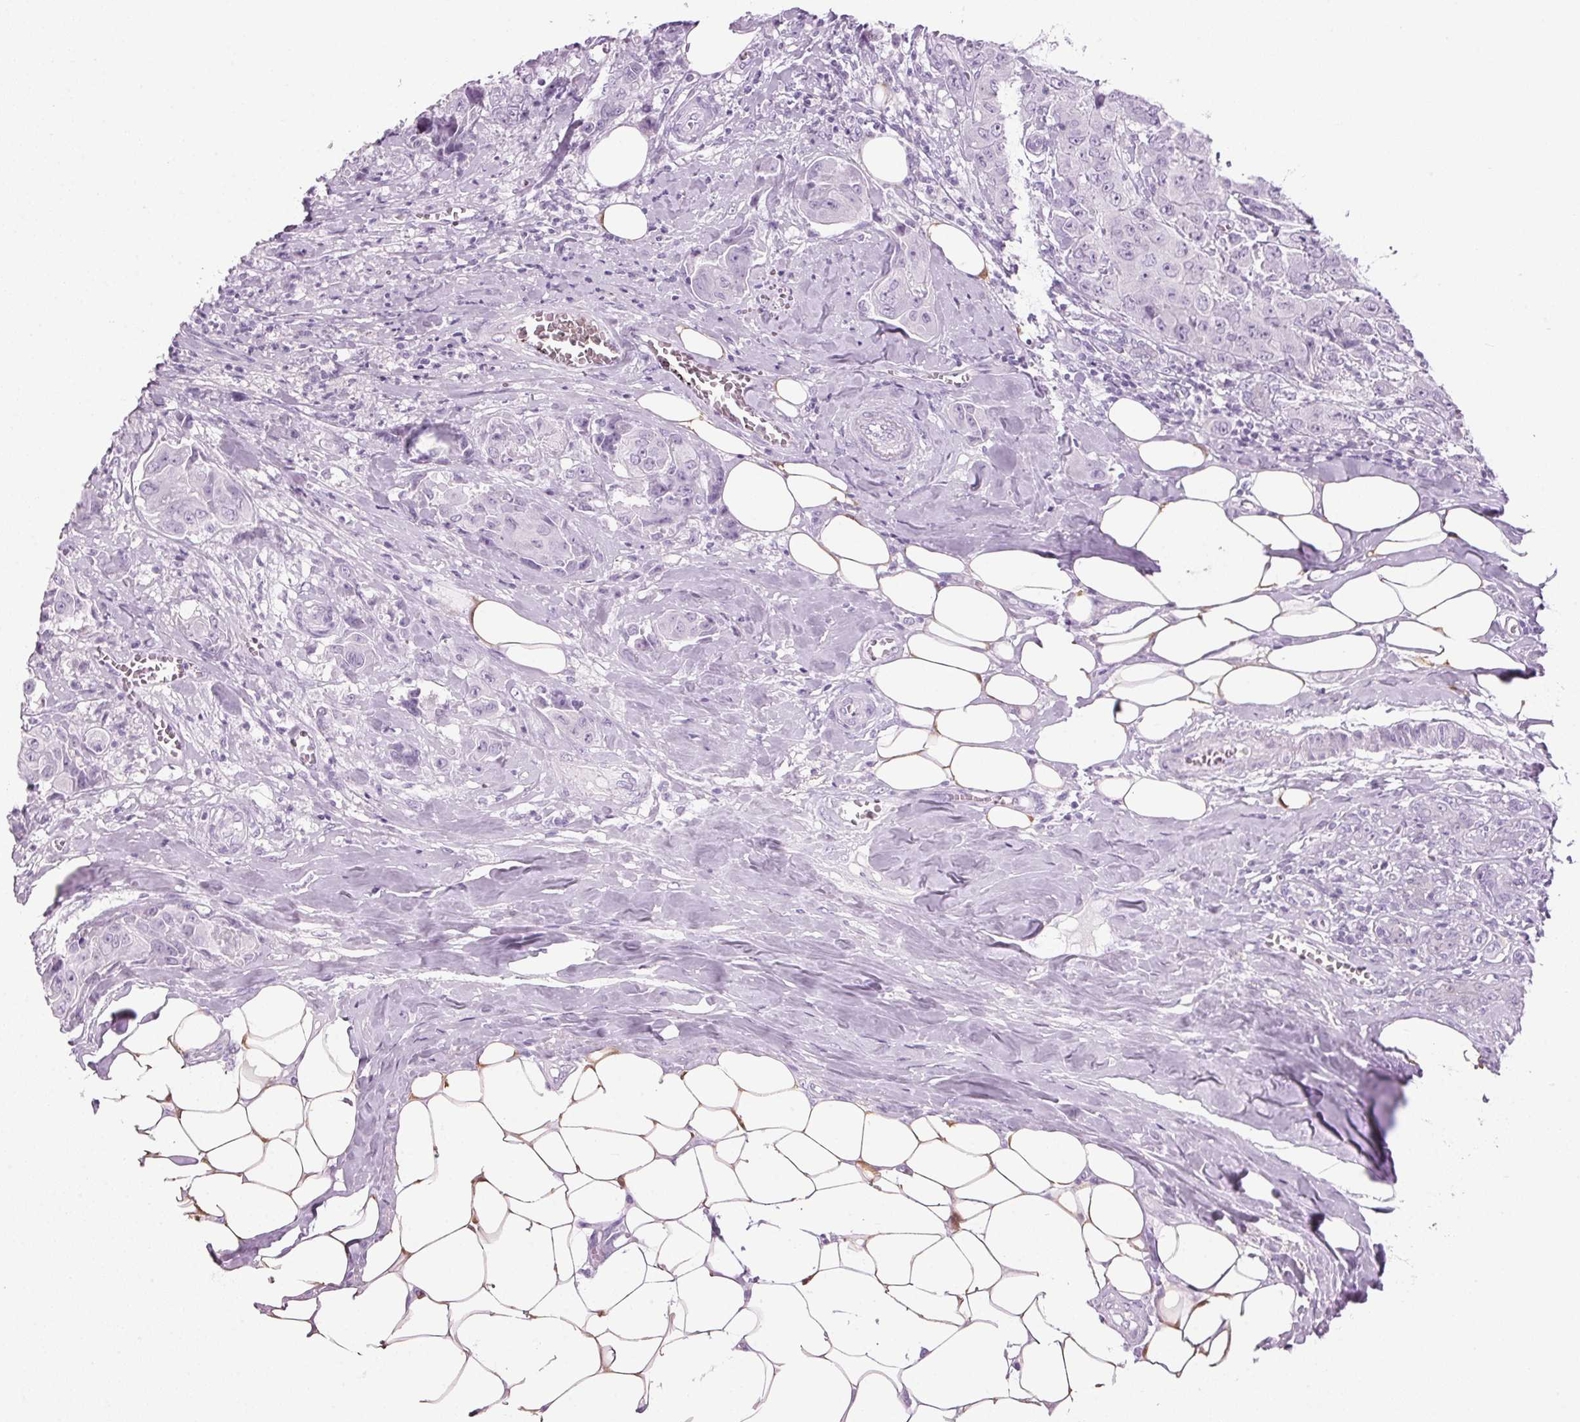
{"staining": {"intensity": "negative", "quantity": "none", "location": "none"}, "tissue": "breast cancer", "cell_type": "Tumor cells", "image_type": "cancer", "snomed": [{"axis": "morphology", "description": "Normal tissue, NOS"}, {"axis": "morphology", "description": "Duct carcinoma"}, {"axis": "topography", "description": "Breast"}], "caption": "Human breast infiltrating ductal carcinoma stained for a protein using immunohistochemistry shows no staining in tumor cells.", "gene": "PPP1R1A", "patient": {"sex": "female", "age": 43}}